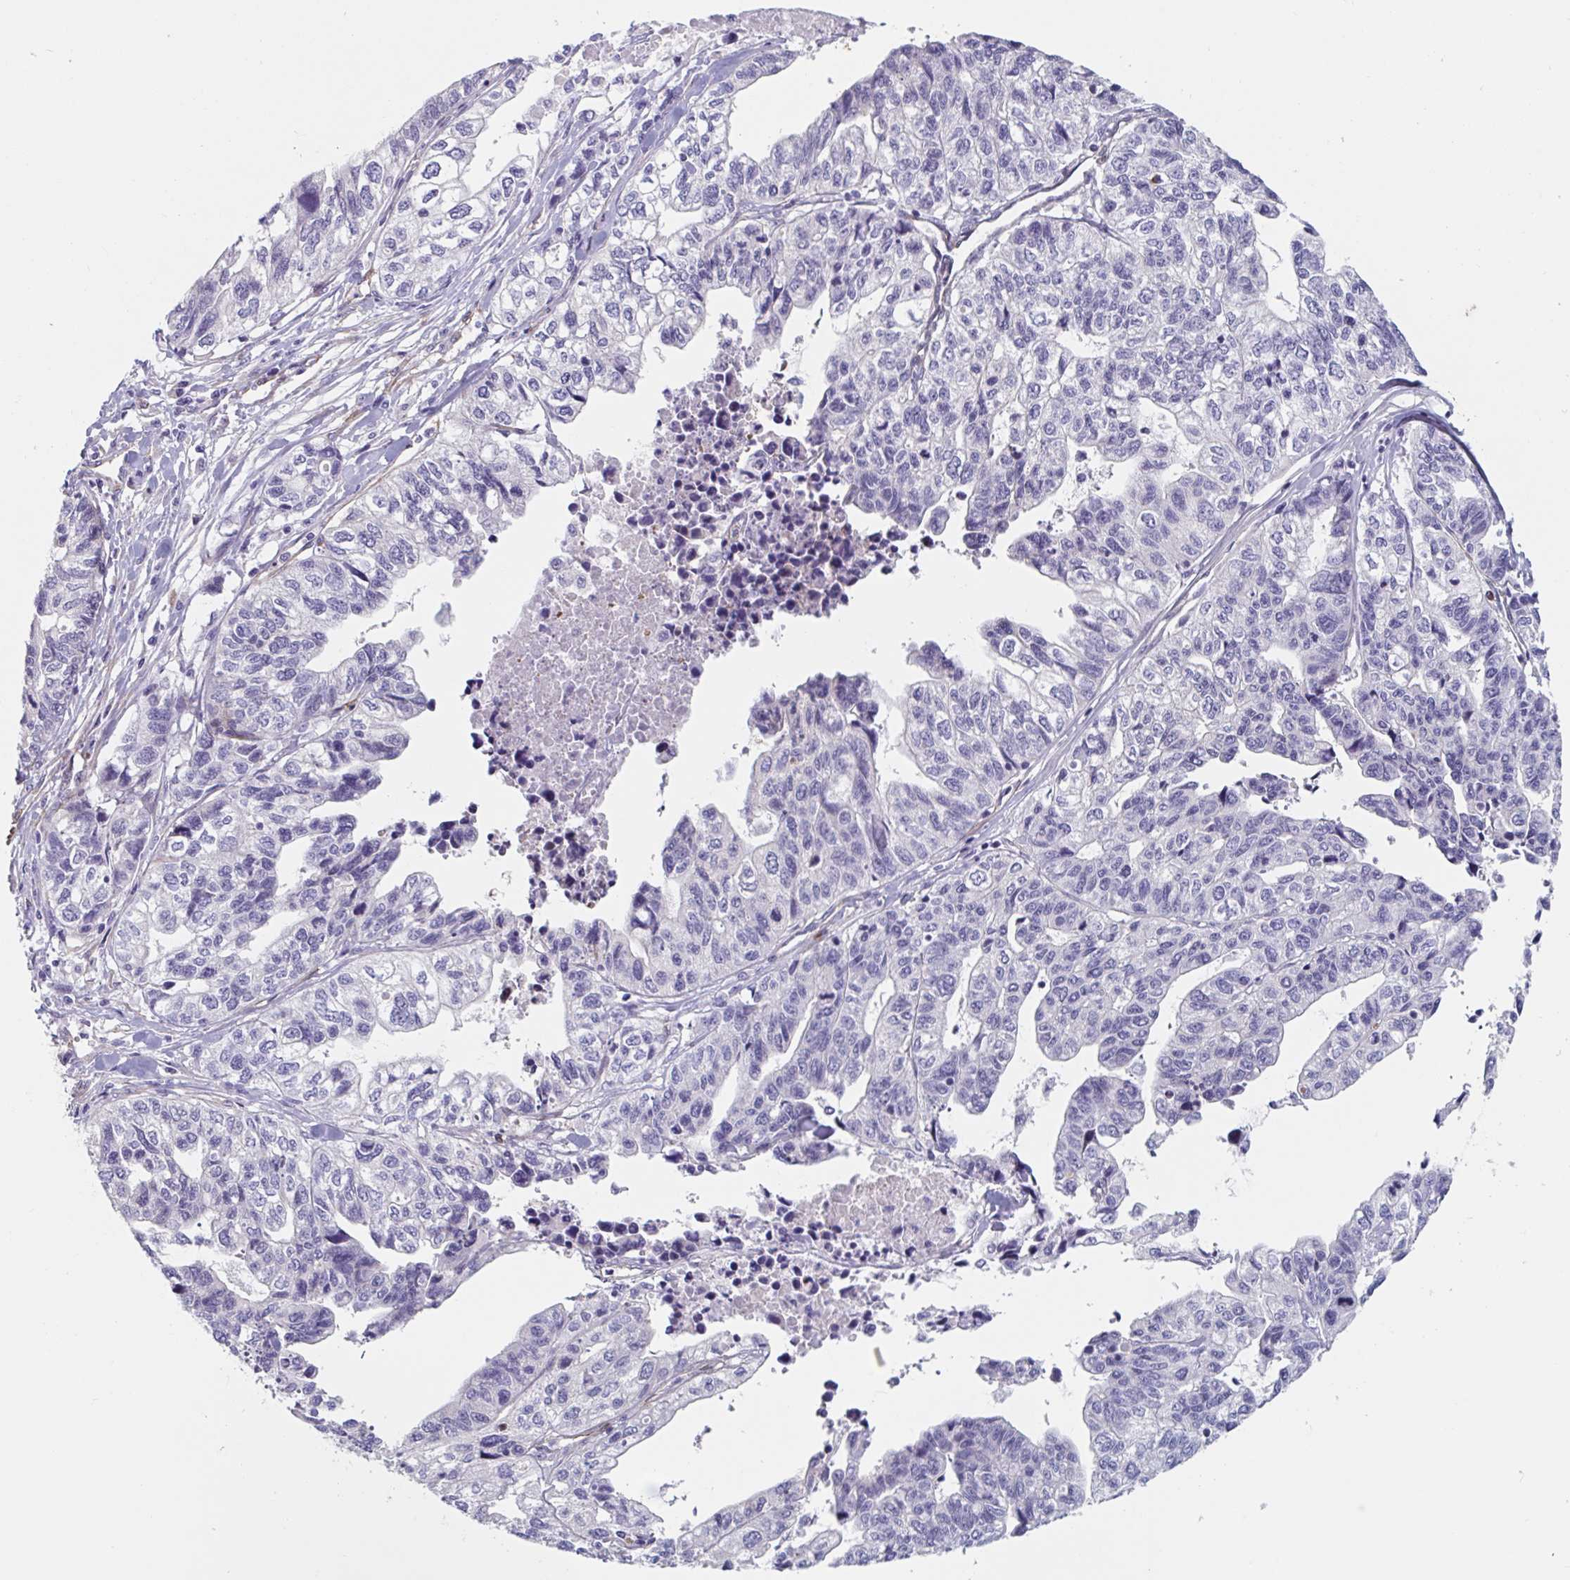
{"staining": {"intensity": "negative", "quantity": "none", "location": "none"}, "tissue": "stomach cancer", "cell_type": "Tumor cells", "image_type": "cancer", "snomed": [{"axis": "morphology", "description": "Adenocarcinoma, NOS"}, {"axis": "topography", "description": "Stomach, upper"}], "caption": "Immunohistochemical staining of human stomach cancer (adenocarcinoma) displays no significant staining in tumor cells.", "gene": "CITED4", "patient": {"sex": "female", "age": 67}}